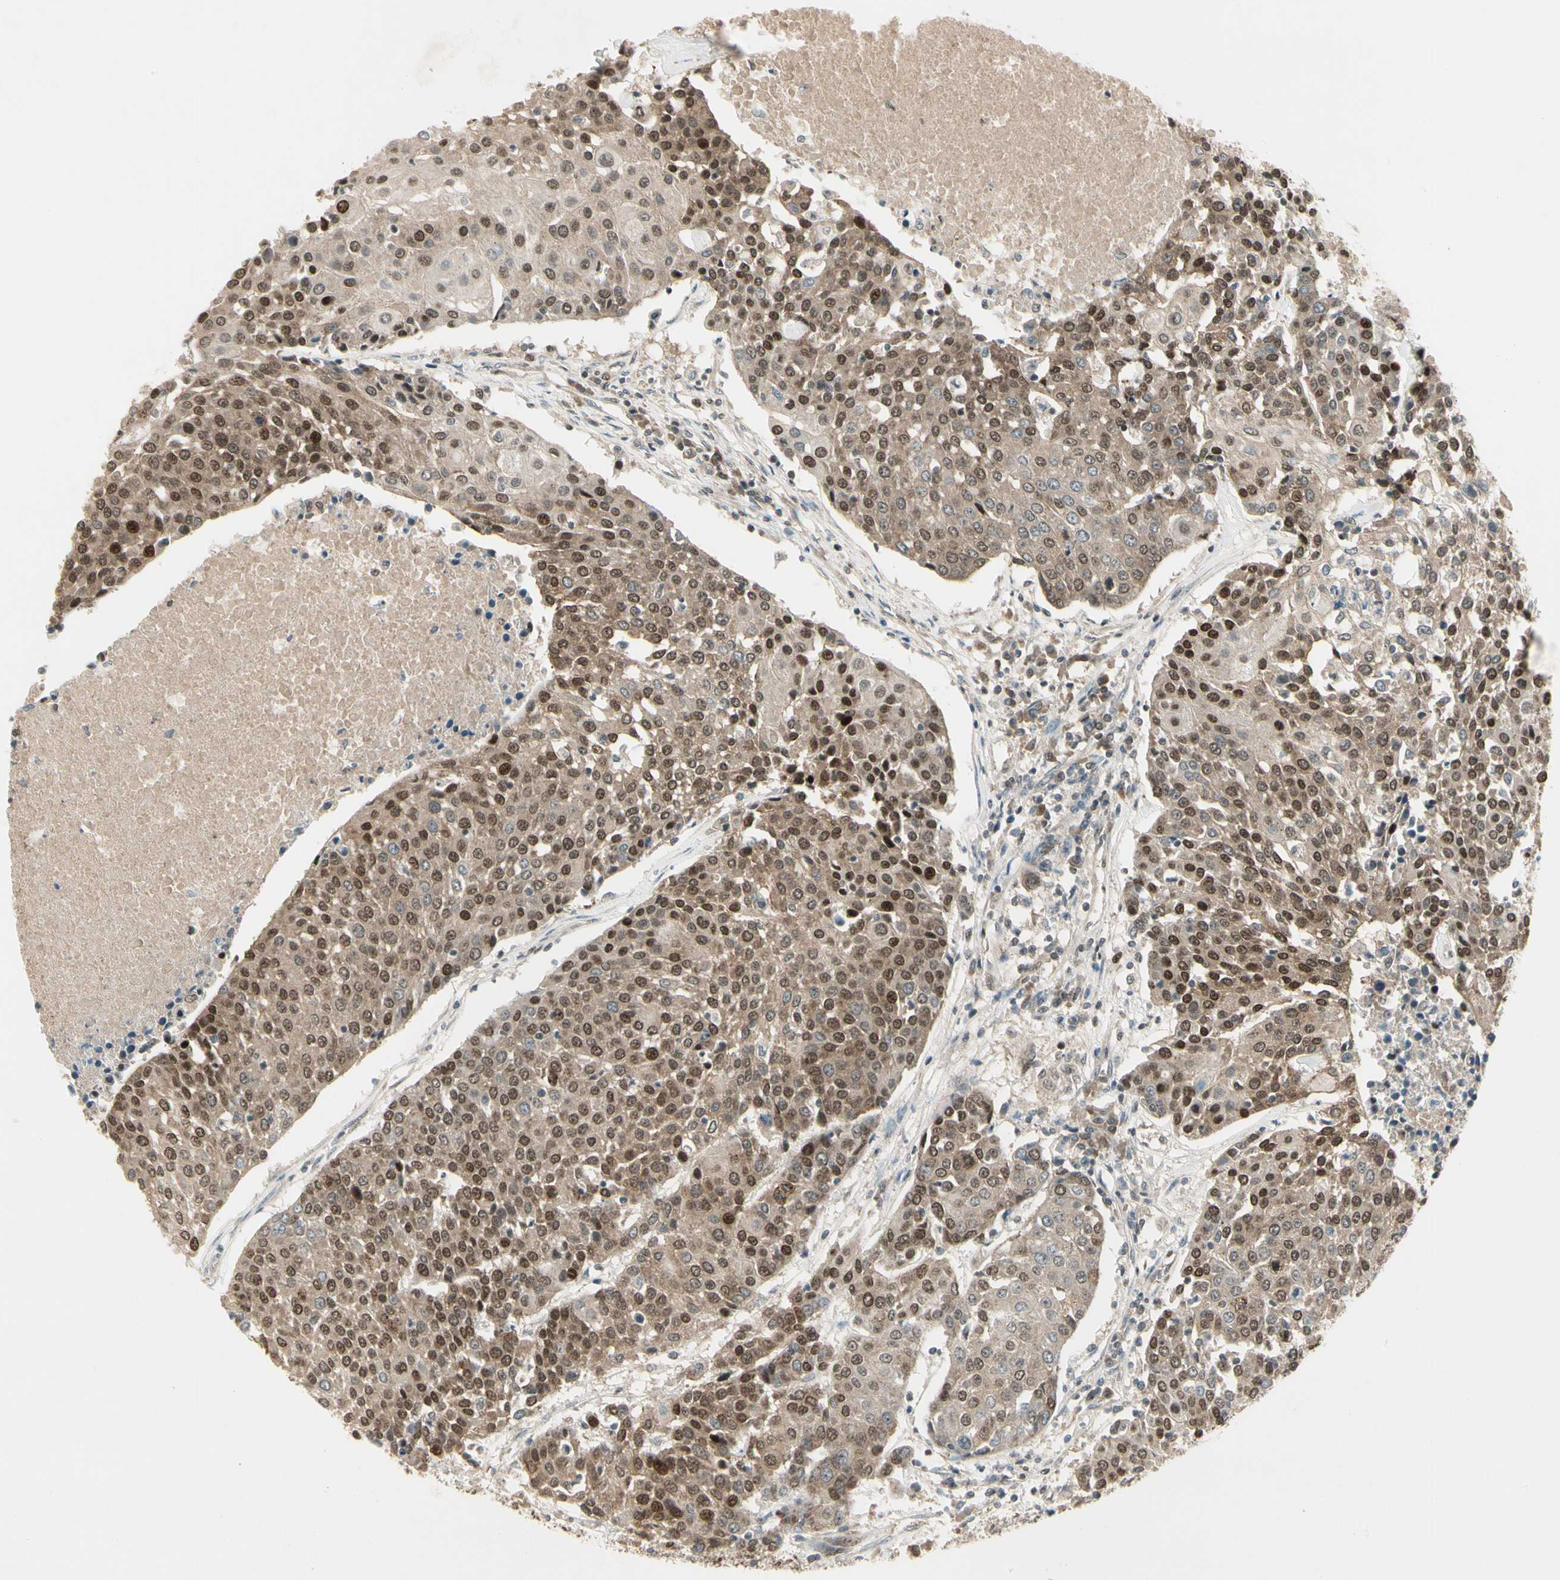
{"staining": {"intensity": "moderate", "quantity": ">75%", "location": "nuclear"}, "tissue": "urothelial cancer", "cell_type": "Tumor cells", "image_type": "cancer", "snomed": [{"axis": "morphology", "description": "Urothelial carcinoma, High grade"}, {"axis": "topography", "description": "Urinary bladder"}], "caption": "High-grade urothelial carcinoma stained with DAB (3,3'-diaminobenzidine) IHC exhibits medium levels of moderate nuclear staining in about >75% of tumor cells.", "gene": "GTF3A", "patient": {"sex": "female", "age": 85}}